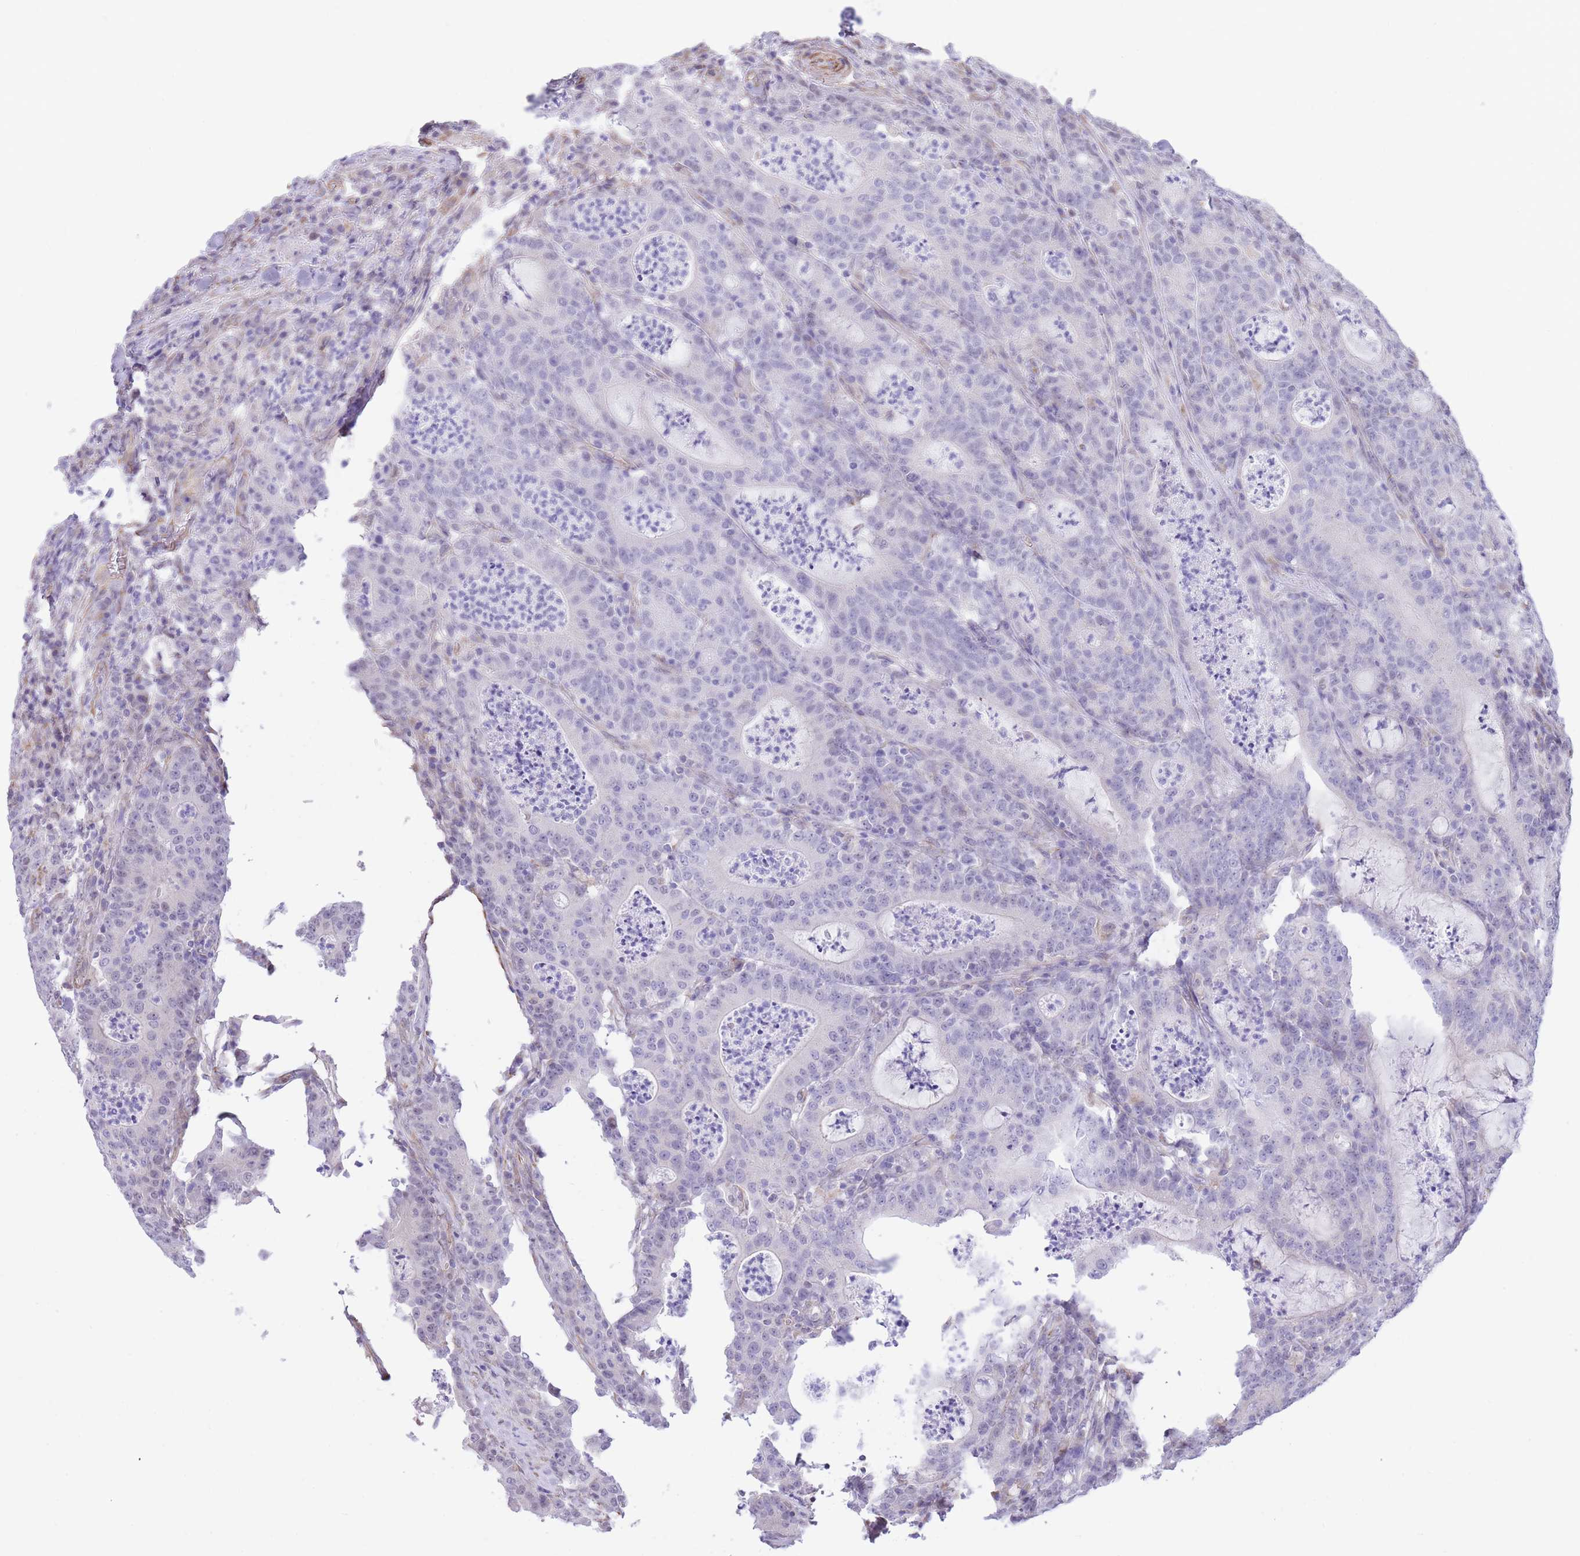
{"staining": {"intensity": "negative", "quantity": "none", "location": "none"}, "tissue": "colorectal cancer", "cell_type": "Tumor cells", "image_type": "cancer", "snomed": [{"axis": "morphology", "description": "Adenocarcinoma, NOS"}, {"axis": "topography", "description": "Colon"}], "caption": "Colorectal cancer (adenocarcinoma) stained for a protein using immunohistochemistry (IHC) shows no staining tumor cells.", "gene": "PSG8", "patient": {"sex": "male", "age": 83}}